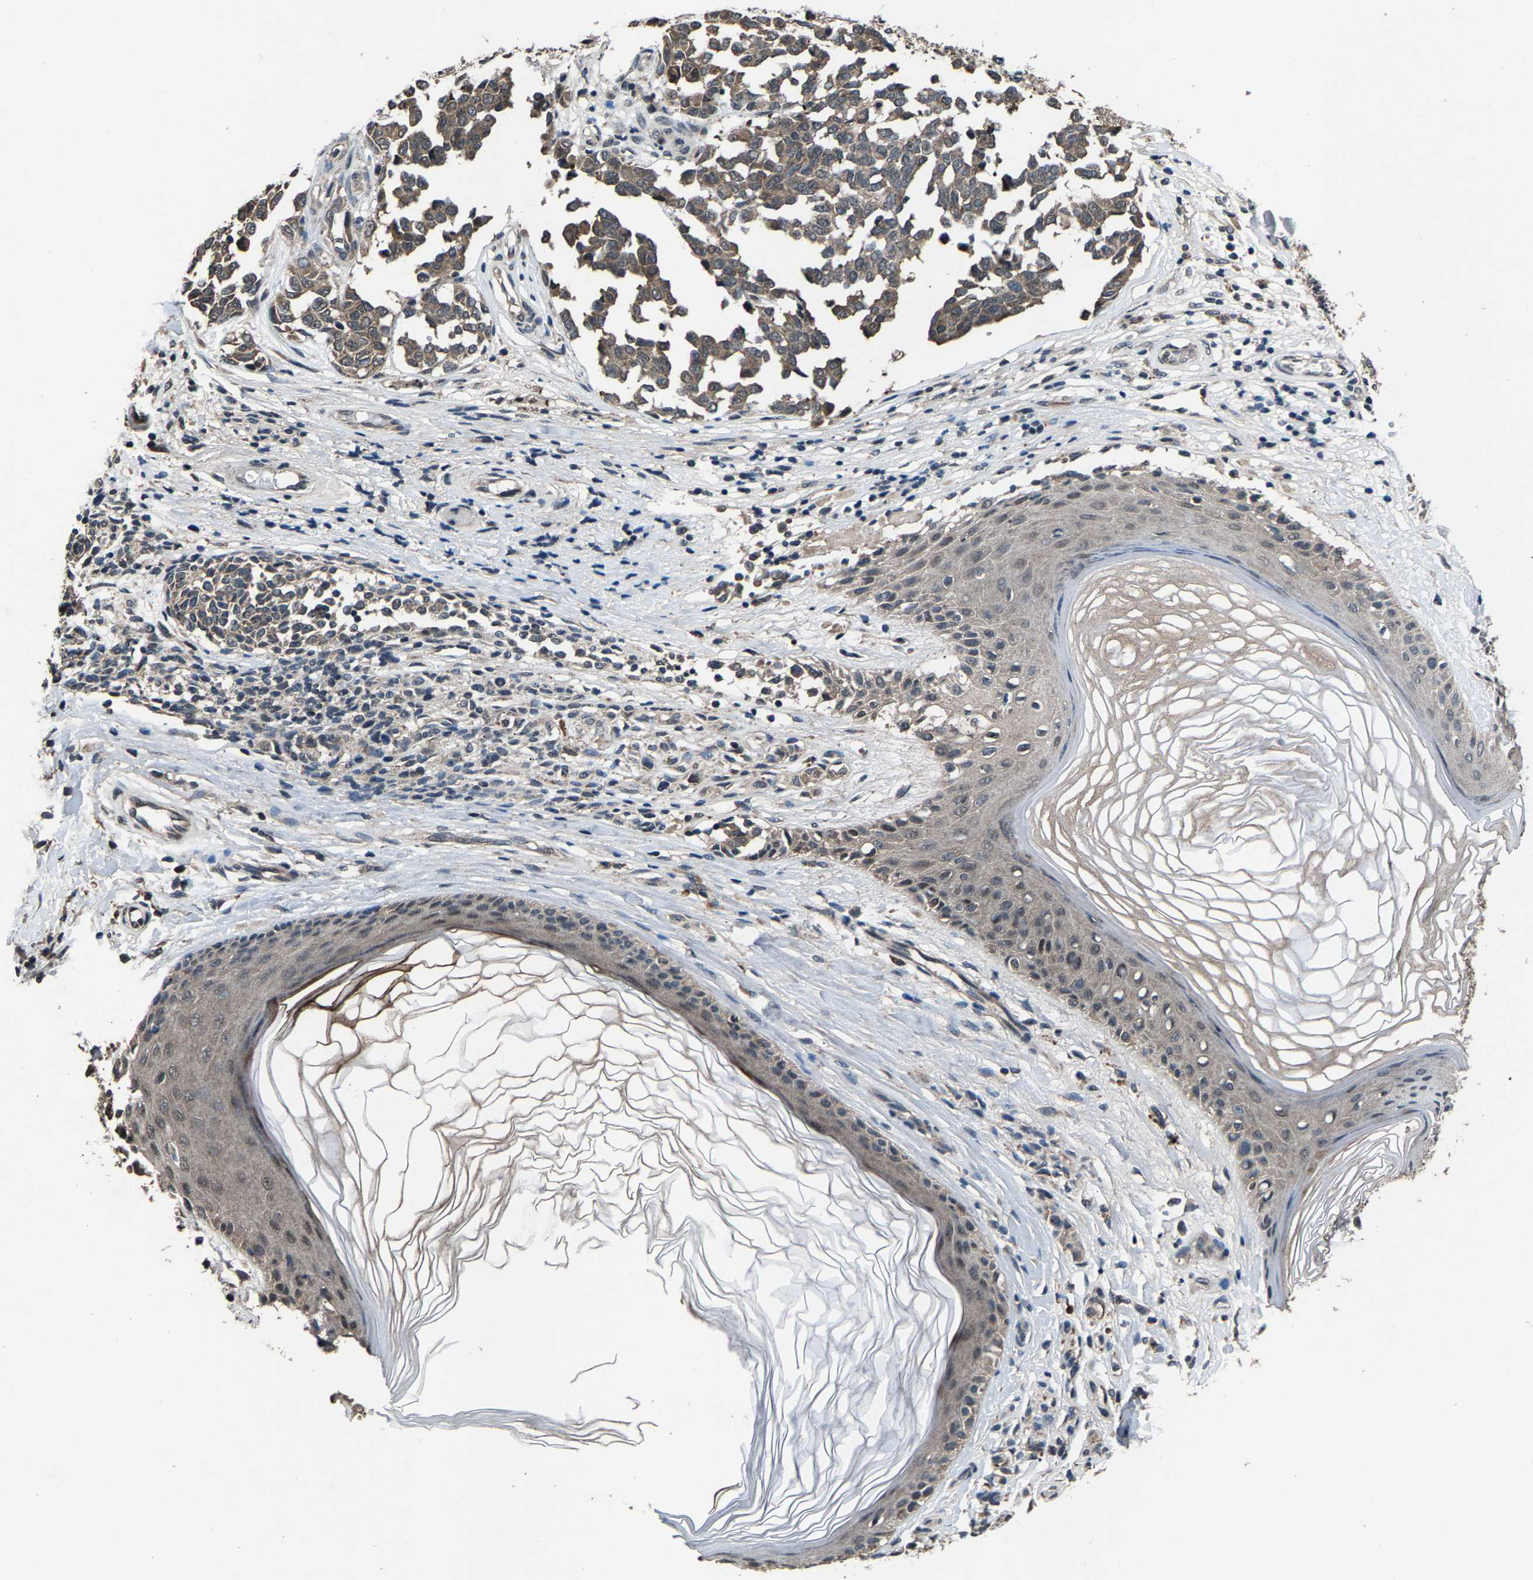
{"staining": {"intensity": "weak", "quantity": ">75%", "location": "cytoplasmic/membranous"}, "tissue": "melanoma", "cell_type": "Tumor cells", "image_type": "cancer", "snomed": [{"axis": "morphology", "description": "Malignant melanoma, NOS"}, {"axis": "topography", "description": "Skin"}], "caption": "Human malignant melanoma stained for a protein (brown) exhibits weak cytoplasmic/membranous positive expression in approximately >75% of tumor cells.", "gene": "HUWE1", "patient": {"sex": "female", "age": 64}}